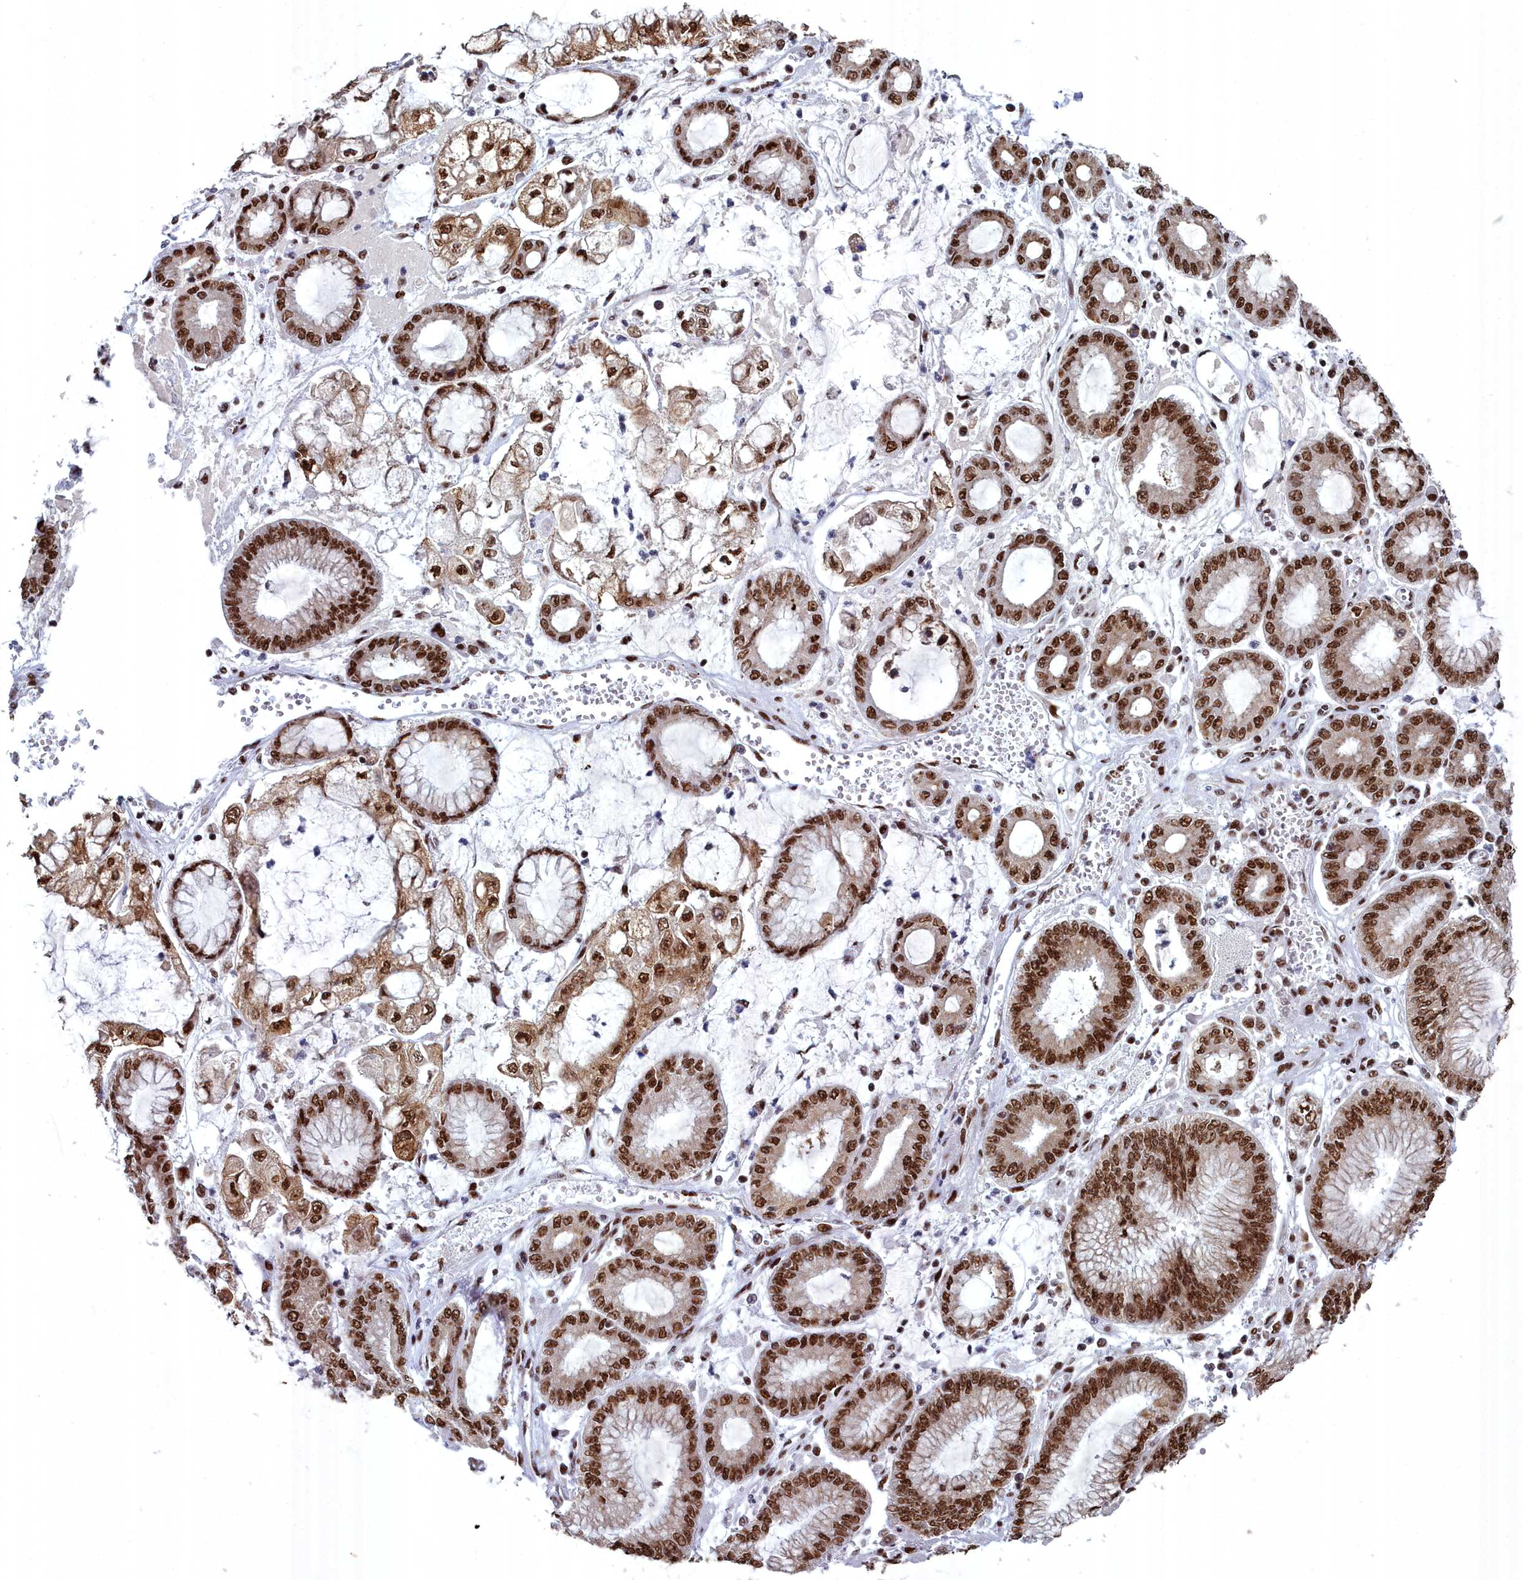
{"staining": {"intensity": "strong", "quantity": ">75%", "location": "nuclear"}, "tissue": "stomach cancer", "cell_type": "Tumor cells", "image_type": "cancer", "snomed": [{"axis": "morphology", "description": "Adenocarcinoma, NOS"}, {"axis": "topography", "description": "Stomach"}], "caption": "Stomach cancer tissue reveals strong nuclear positivity in approximately >75% of tumor cells, visualized by immunohistochemistry.", "gene": "SF3B3", "patient": {"sex": "male", "age": 76}}